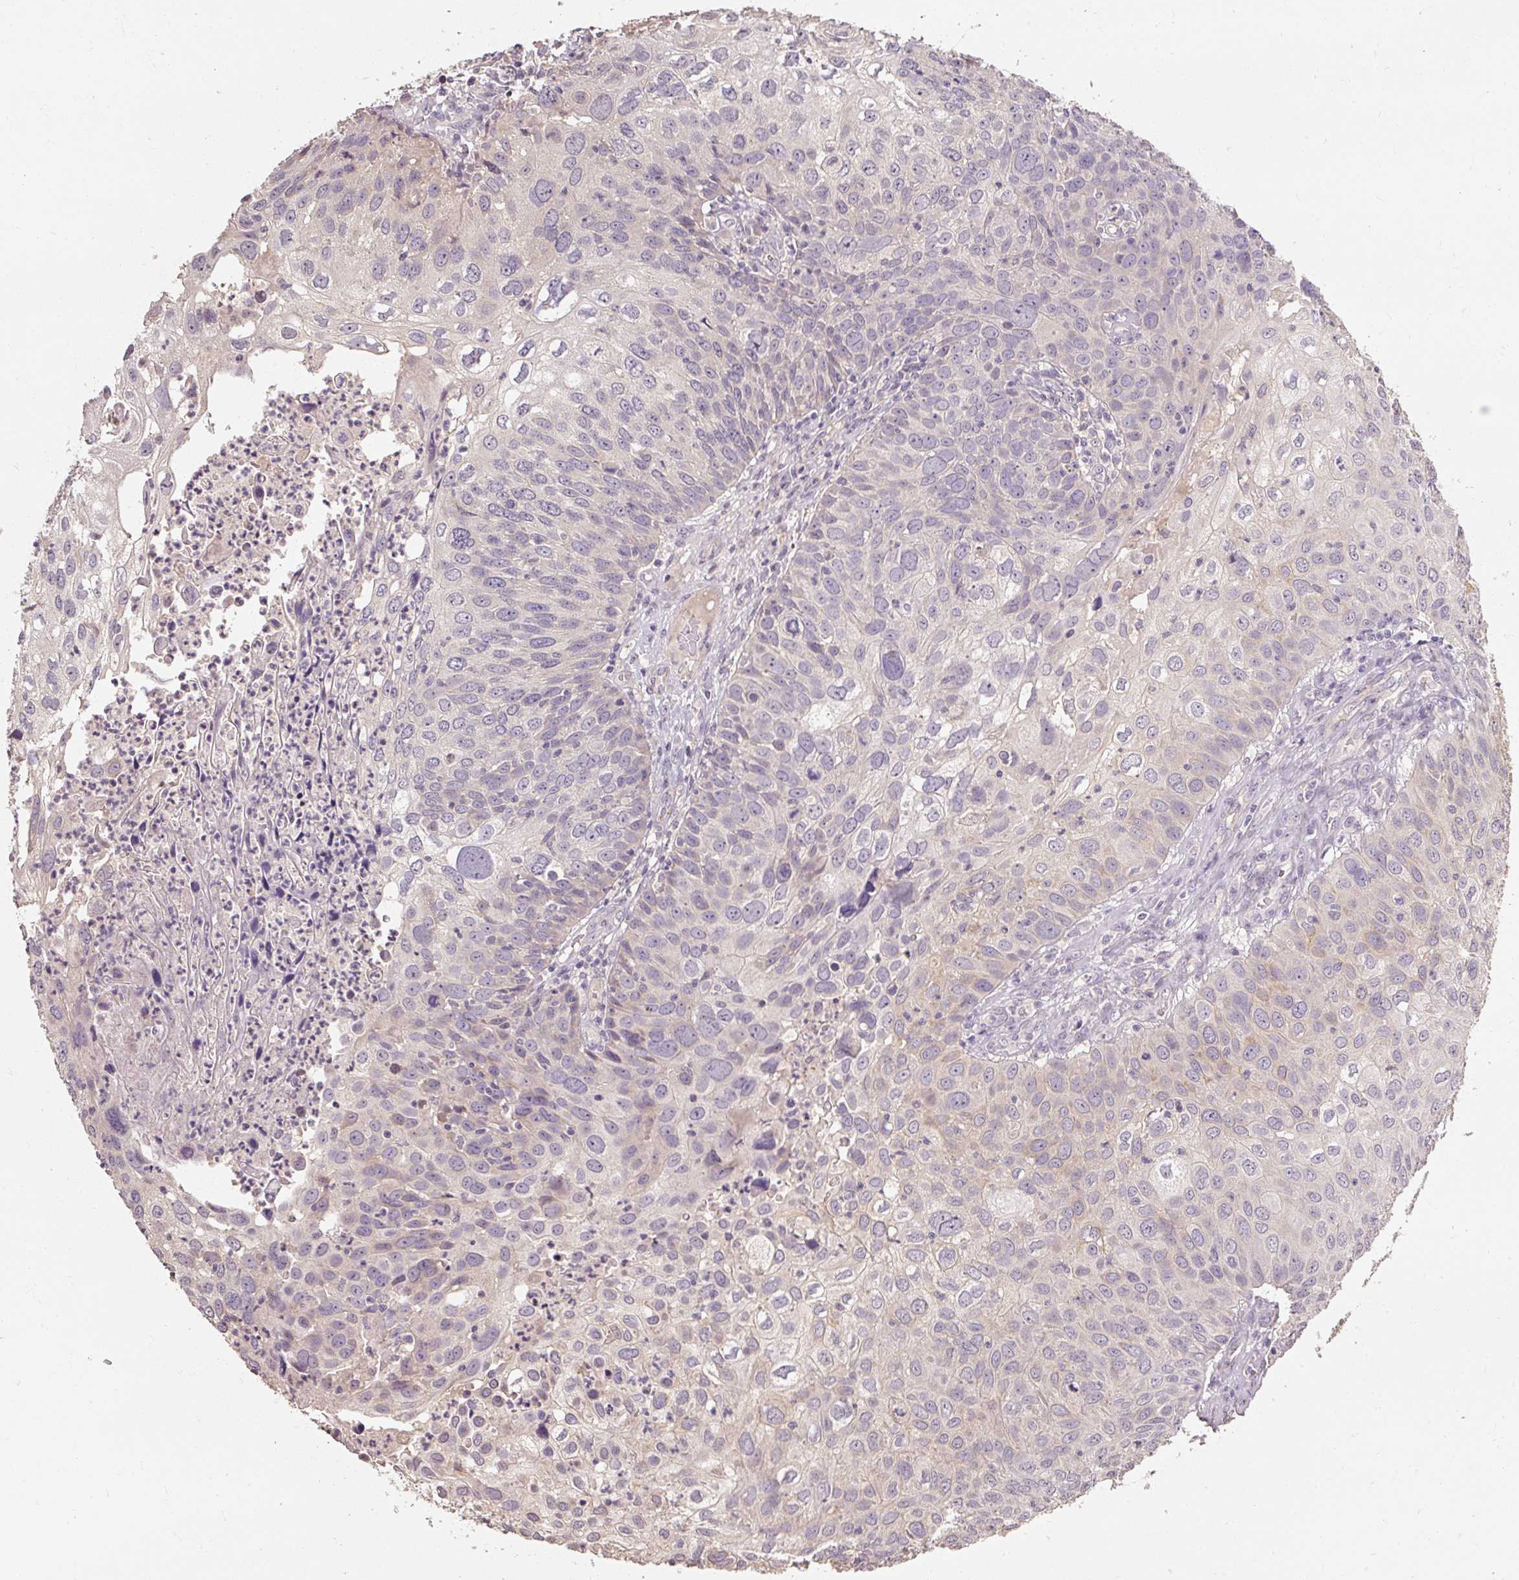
{"staining": {"intensity": "weak", "quantity": "<25%", "location": "cytoplasmic/membranous"}, "tissue": "skin cancer", "cell_type": "Tumor cells", "image_type": "cancer", "snomed": [{"axis": "morphology", "description": "Squamous cell carcinoma, NOS"}, {"axis": "topography", "description": "Skin"}], "caption": "High power microscopy image of an immunohistochemistry (IHC) histopathology image of squamous cell carcinoma (skin), revealing no significant staining in tumor cells. The staining is performed using DAB brown chromogen with nuclei counter-stained in using hematoxylin.", "gene": "CFAP65", "patient": {"sex": "male", "age": 87}}